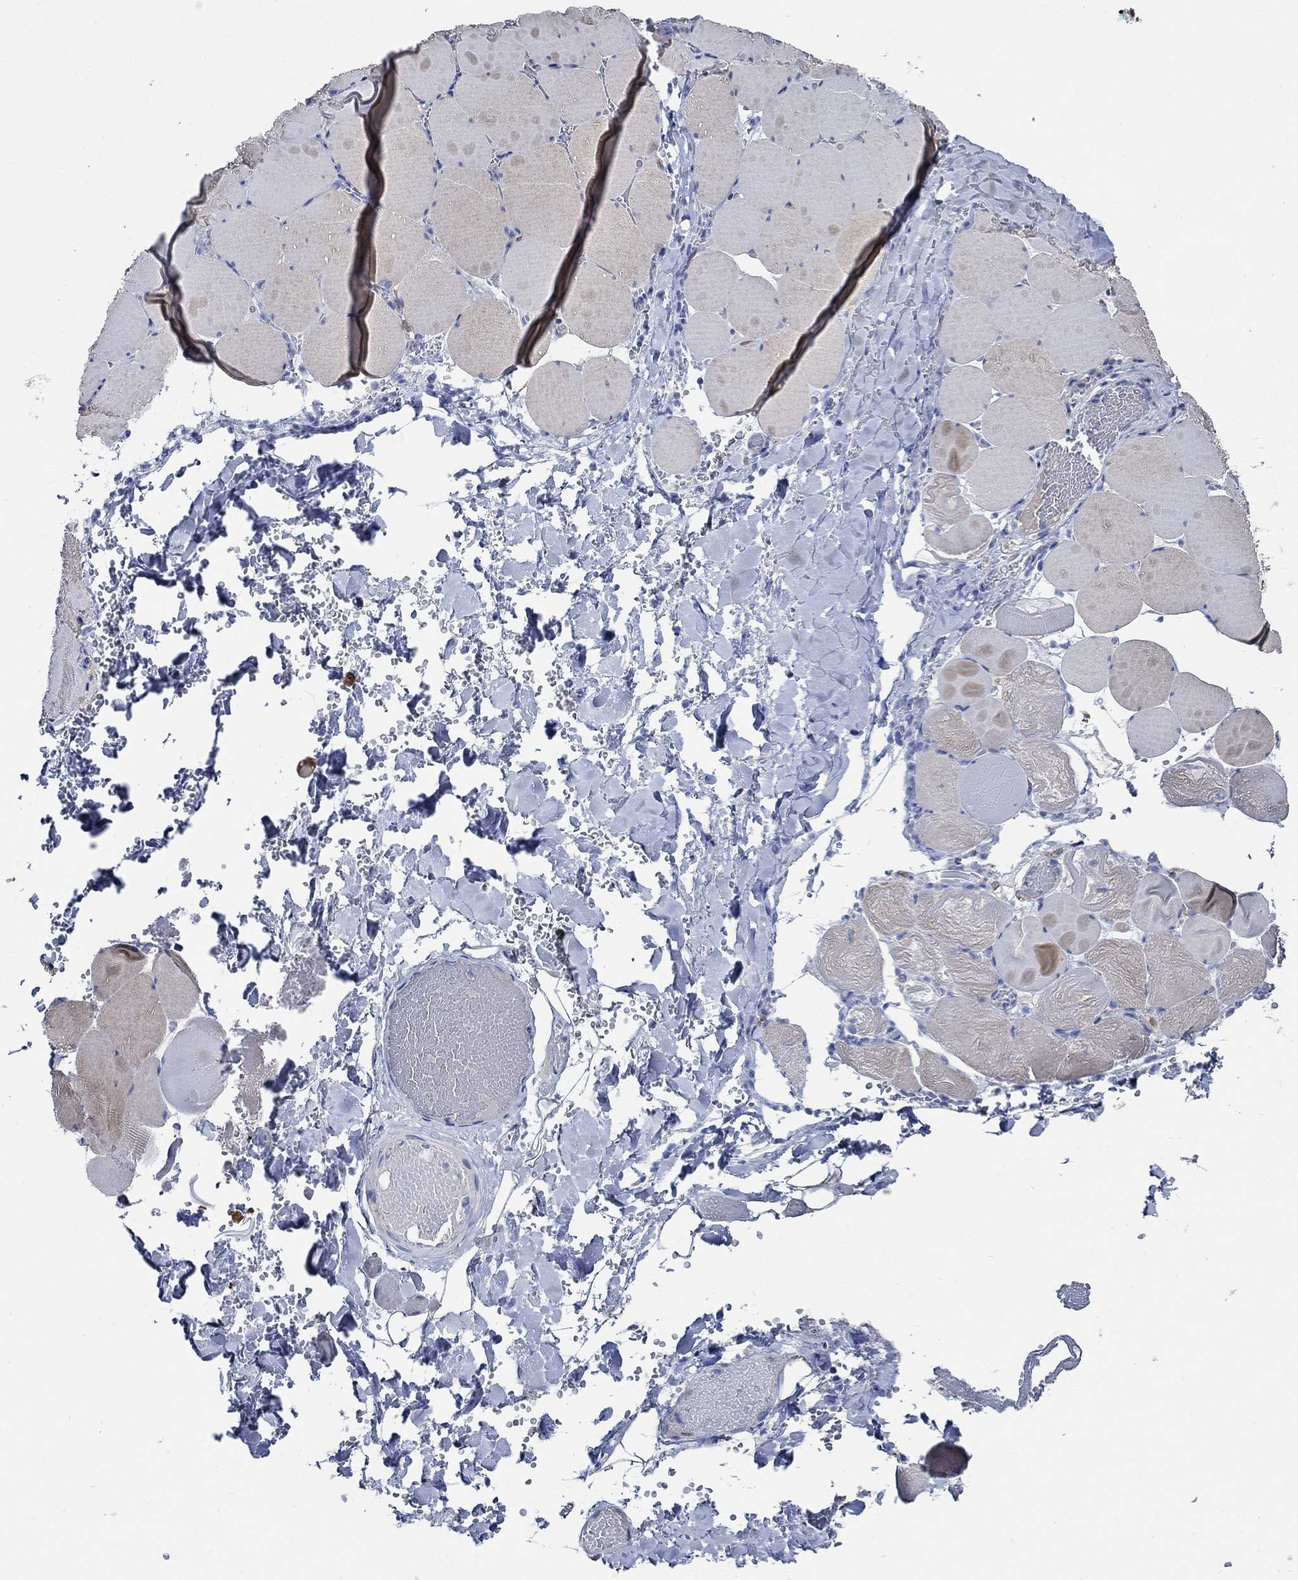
{"staining": {"intensity": "weak", "quantity": "25%-75%", "location": "cytoplasmic/membranous"}, "tissue": "skeletal muscle", "cell_type": "Myocytes", "image_type": "normal", "snomed": [{"axis": "morphology", "description": "Normal tissue, NOS"}, {"axis": "morphology", "description": "Malignant melanoma, Metastatic site"}, {"axis": "topography", "description": "Skeletal muscle"}], "caption": "Normal skeletal muscle displays weak cytoplasmic/membranous positivity in about 25%-75% of myocytes, visualized by immunohistochemistry.", "gene": "HECW2", "patient": {"sex": "male", "age": 50}}